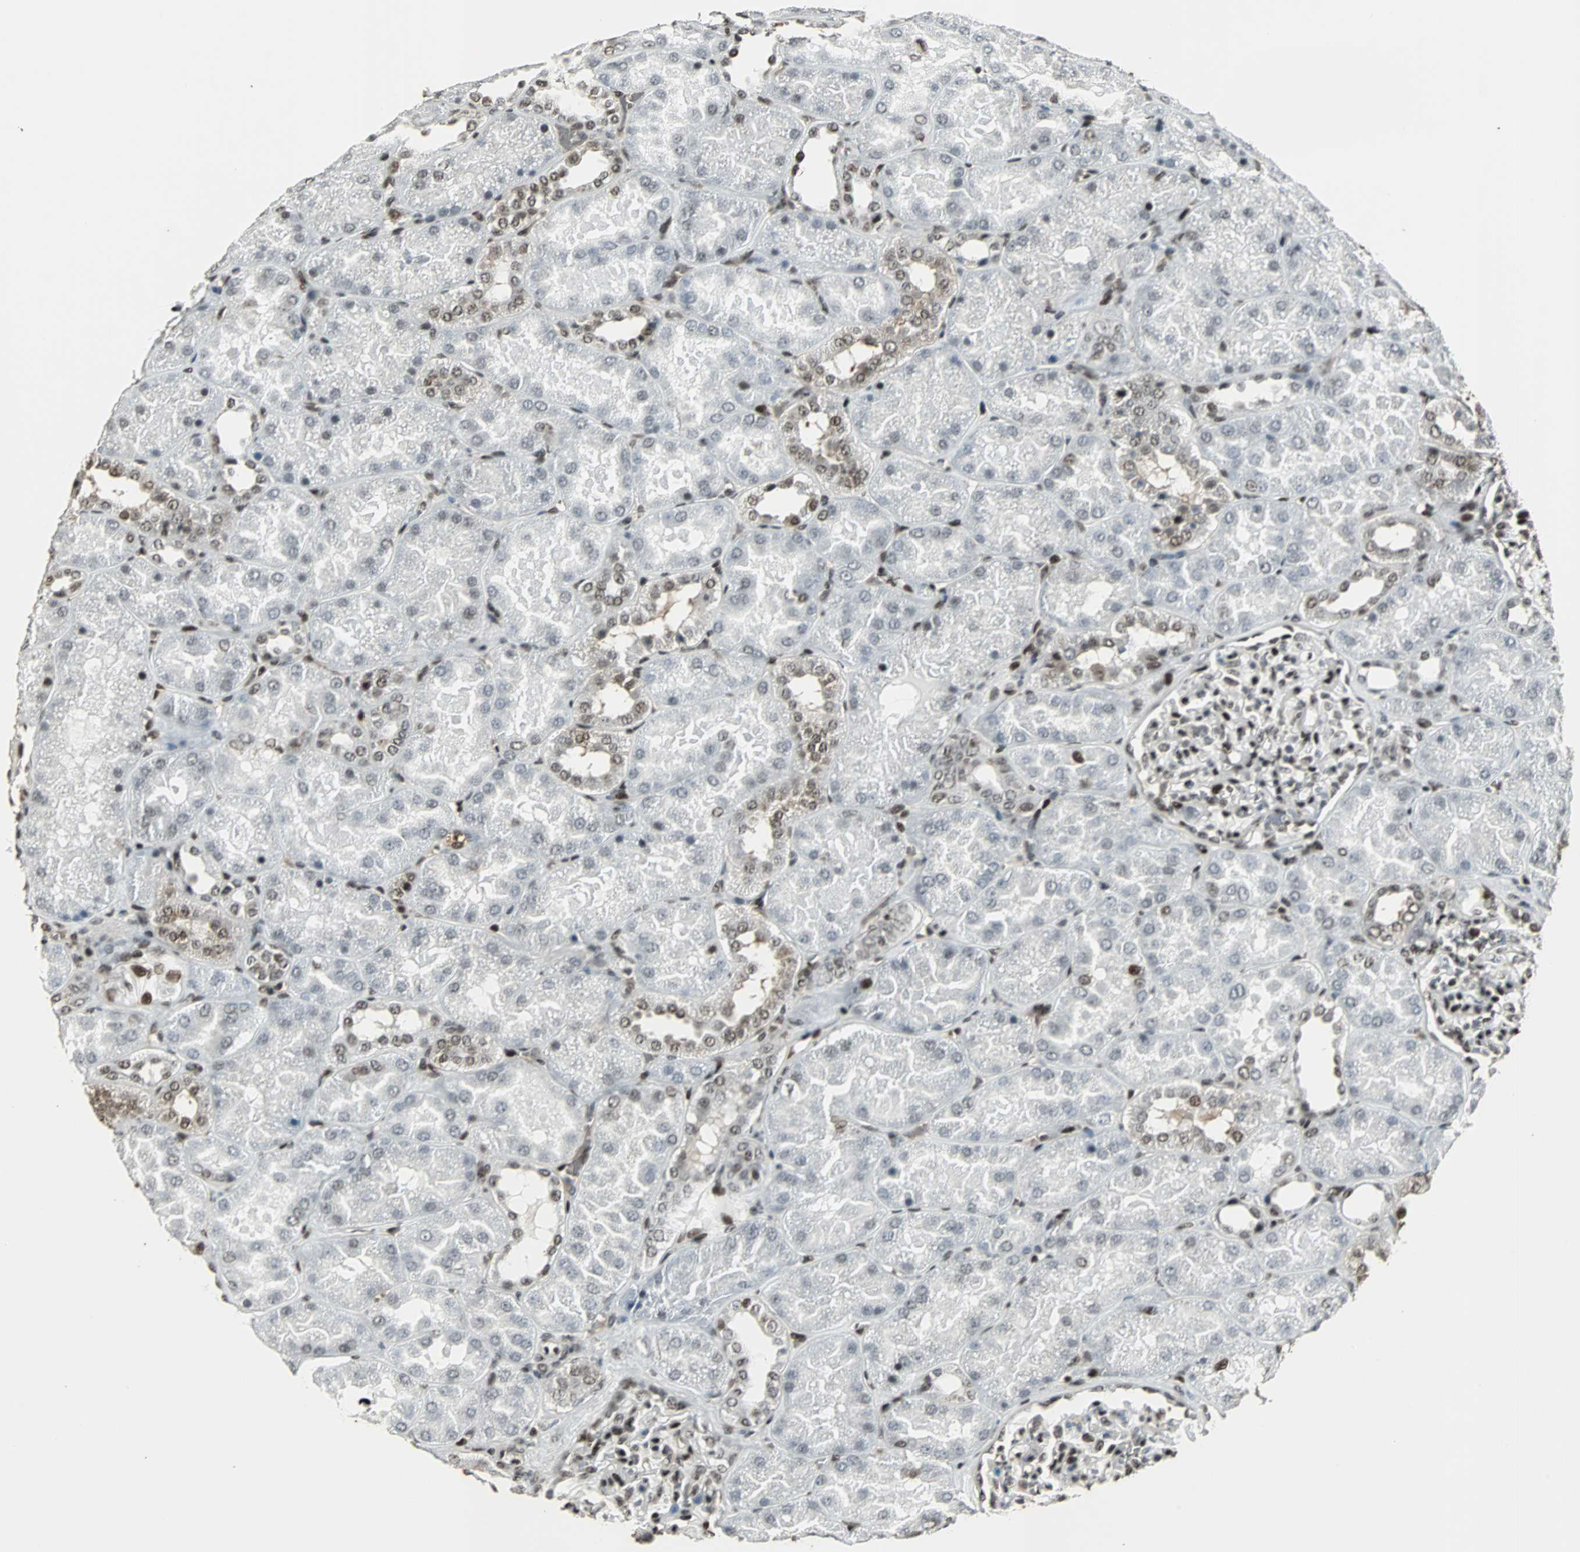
{"staining": {"intensity": "strong", "quantity": "25%-75%", "location": "nuclear"}, "tissue": "kidney", "cell_type": "Cells in glomeruli", "image_type": "normal", "snomed": [{"axis": "morphology", "description": "Normal tissue, NOS"}, {"axis": "topography", "description": "Kidney"}], "caption": "The immunohistochemical stain shows strong nuclear expression in cells in glomeruli of normal kidney.", "gene": "TAF5", "patient": {"sex": "male", "age": 28}}